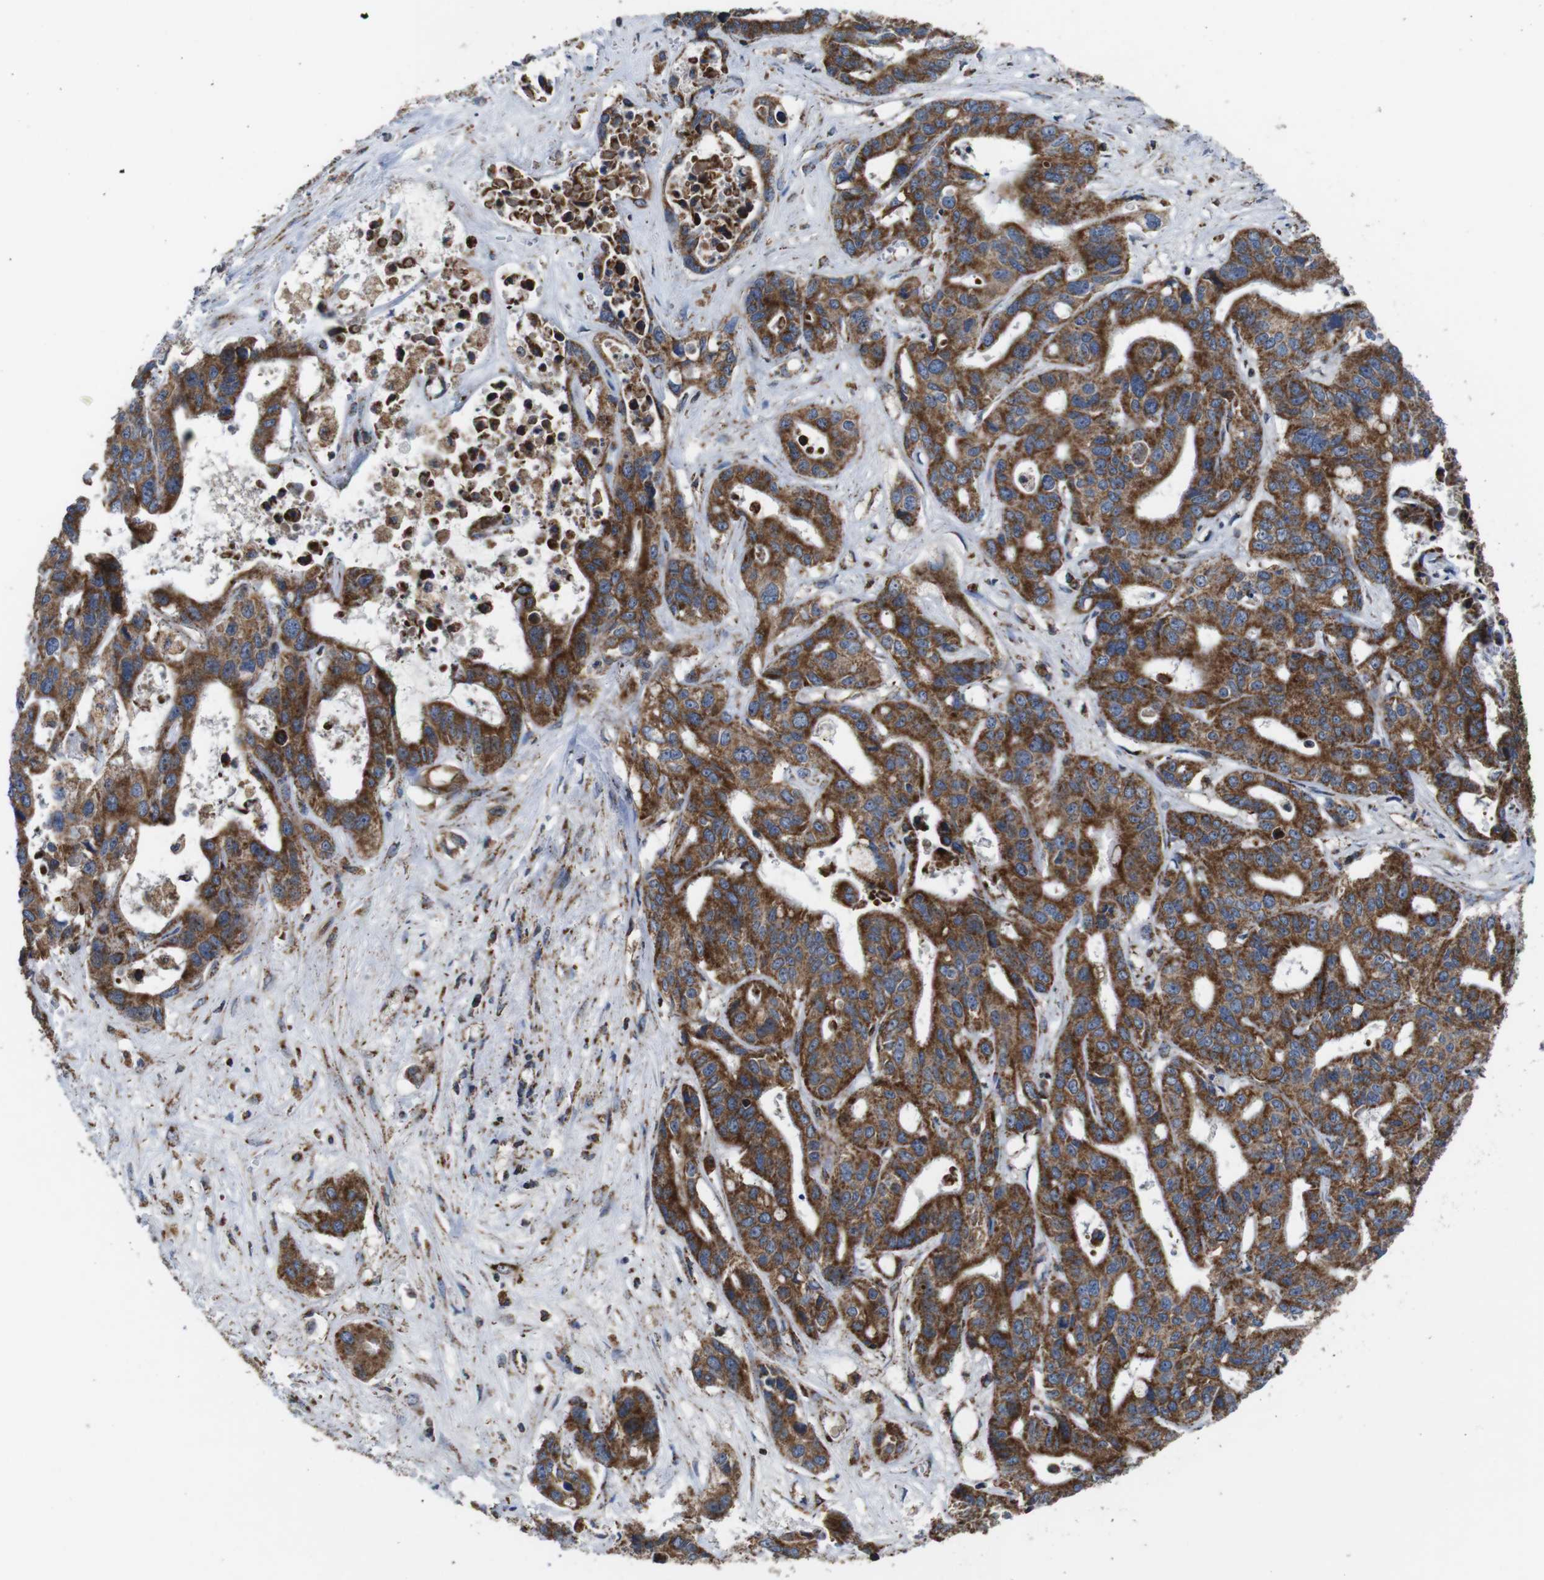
{"staining": {"intensity": "strong", "quantity": ">75%", "location": "cytoplasmic/membranous"}, "tissue": "liver cancer", "cell_type": "Tumor cells", "image_type": "cancer", "snomed": [{"axis": "morphology", "description": "Cholangiocarcinoma"}, {"axis": "topography", "description": "Liver"}], "caption": "A high amount of strong cytoplasmic/membranous expression is seen in approximately >75% of tumor cells in liver cholangiocarcinoma tissue.", "gene": "HK1", "patient": {"sex": "female", "age": 65}}